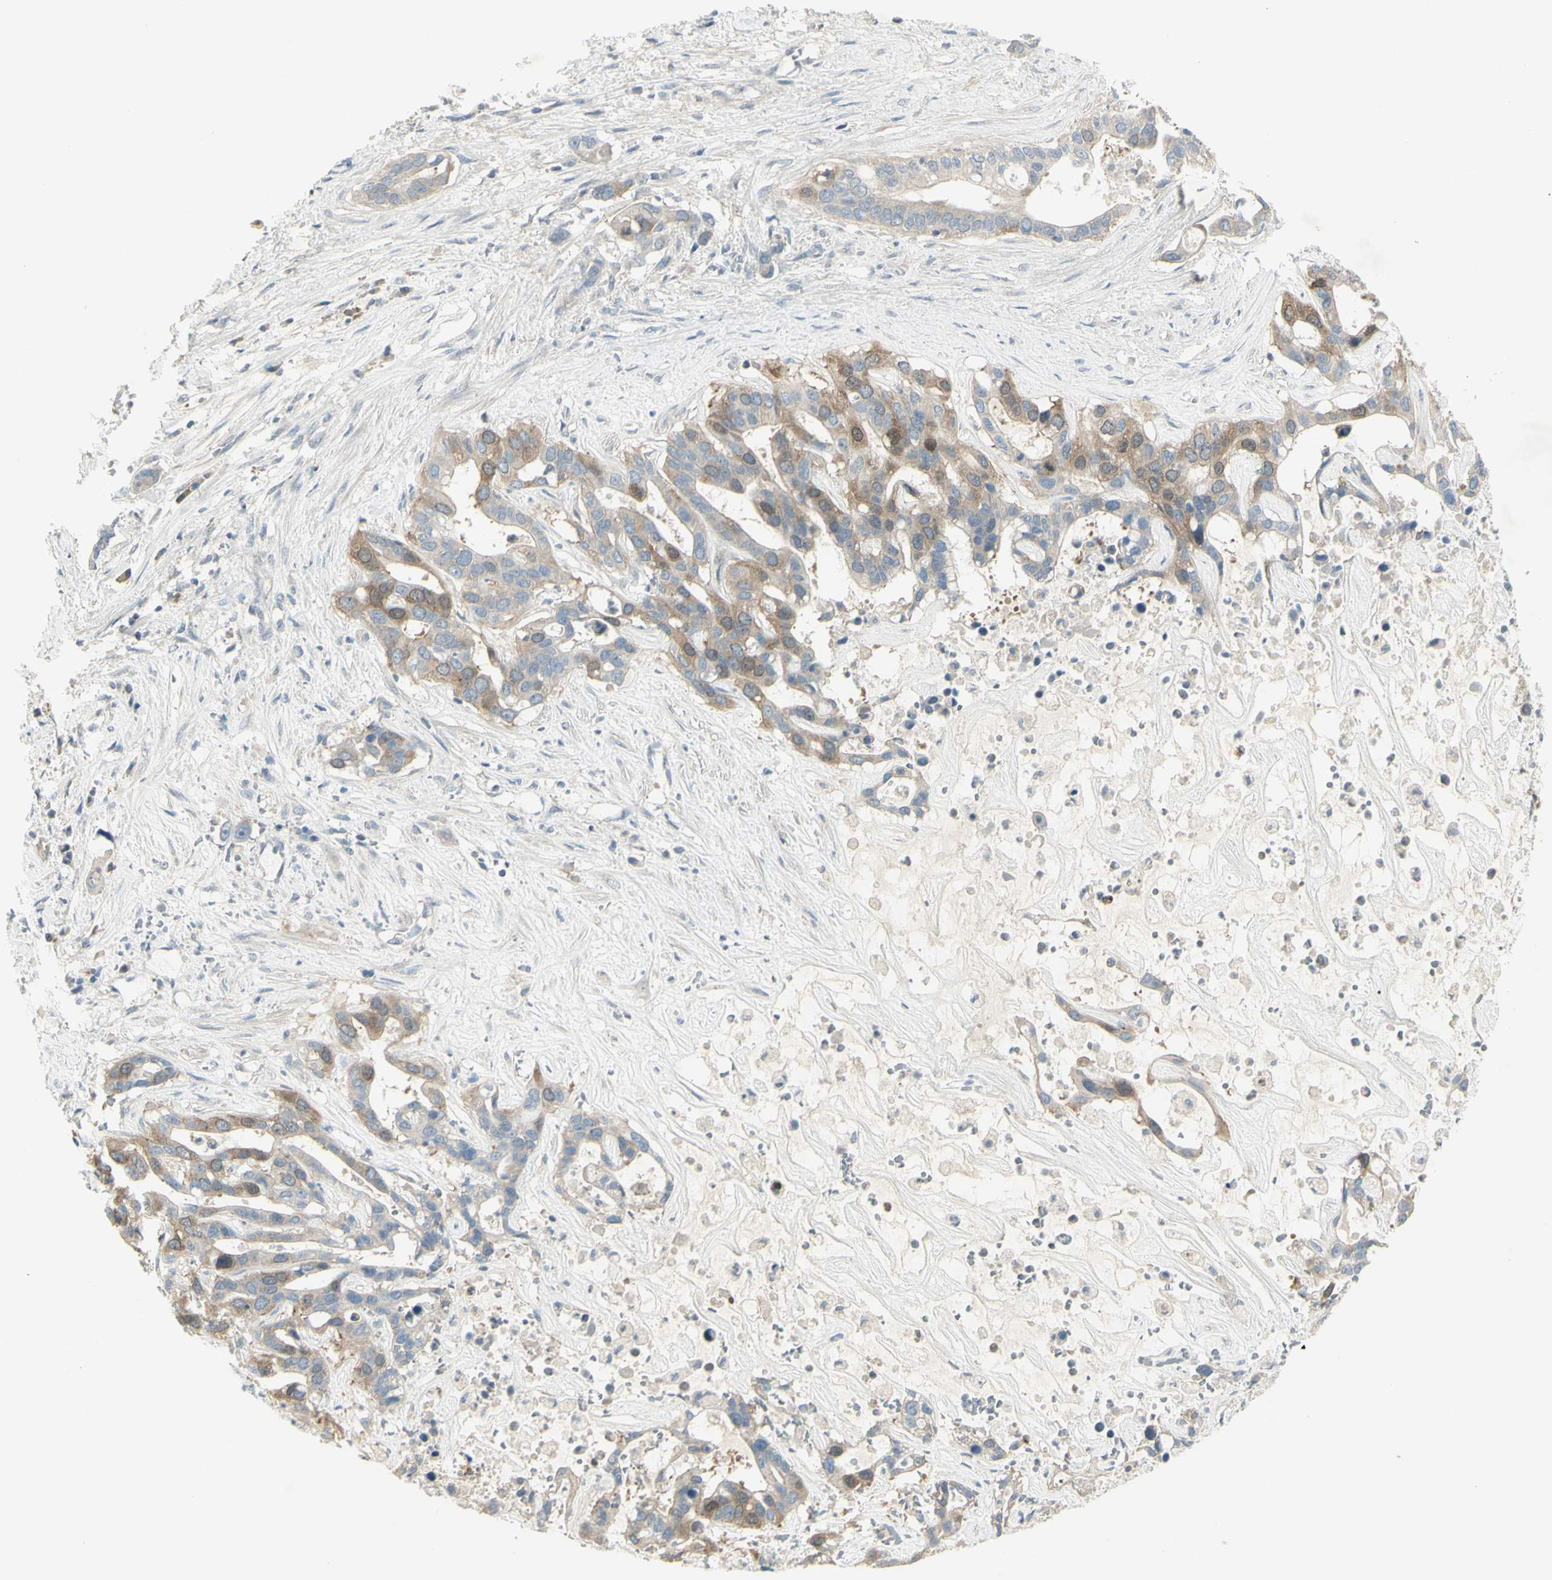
{"staining": {"intensity": "moderate", "quantity": "25%-75%", "location": "cytoplasmic/membranous"}, "tissue": "liver cancer", "cell_type": "Tumor cells", "image_type": "cancer", "snomed": [{"axis": "morphology", "description": "Cholangiocarcinoma"}, {"axis": "topography", "description": "Liver"}], "caption": "Protein expression analysis of liver cancer exhibits moderate cytoplasmic/membranous expression in approximately 25%-75% of tumor cells. (Stains: DAB (3,3'-diaminobenzidine) in brown, nuclei in blue, Microscopy: brightfield microscopy at high magnification).", "gene": "CCNB2", "patient": {"sex": "female", "age": 65}}